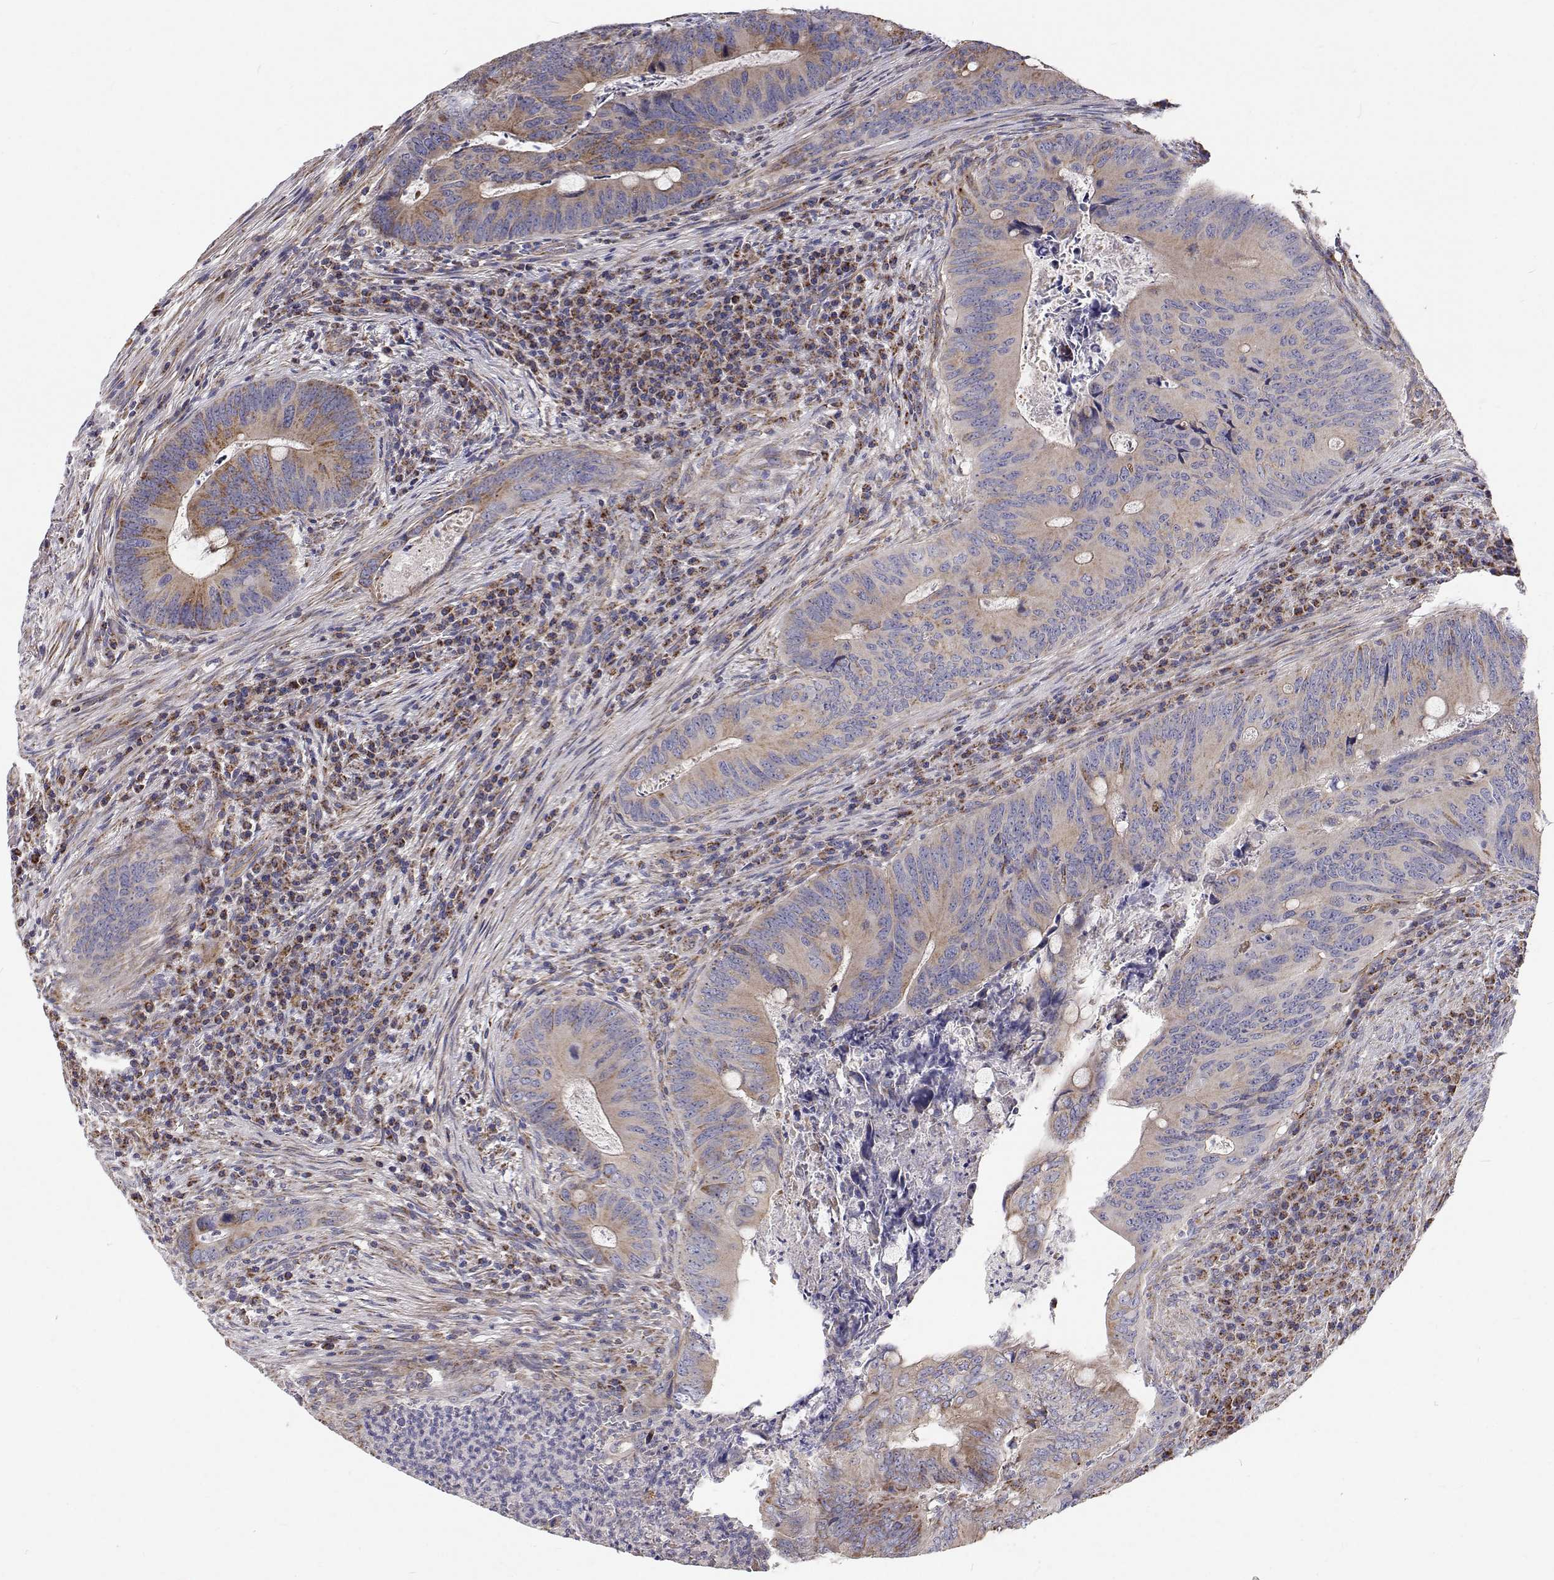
{"staining": {"intensity": "weak", "quantity": ">75%", "location": "cytoplasmic/membranous"}, "tissue": "colorectal cancer", "cell_type": "Tumor cells", "image_type": "cancer", "snomed": [{"axis": "morphology", "description": "Adenocarcinoma, NOS"}, {"axis": "topography", "description": "Colon"}], "caption": "Adenocarcinoma (colorectal) stained with immunohistochemistry (IHC) demonstrates weak cytoplasmic/membranous positivity in approximately >75% of tumor cells.", "gene": "SPICE1", "patient": {"sex": "female", "age": 74}}